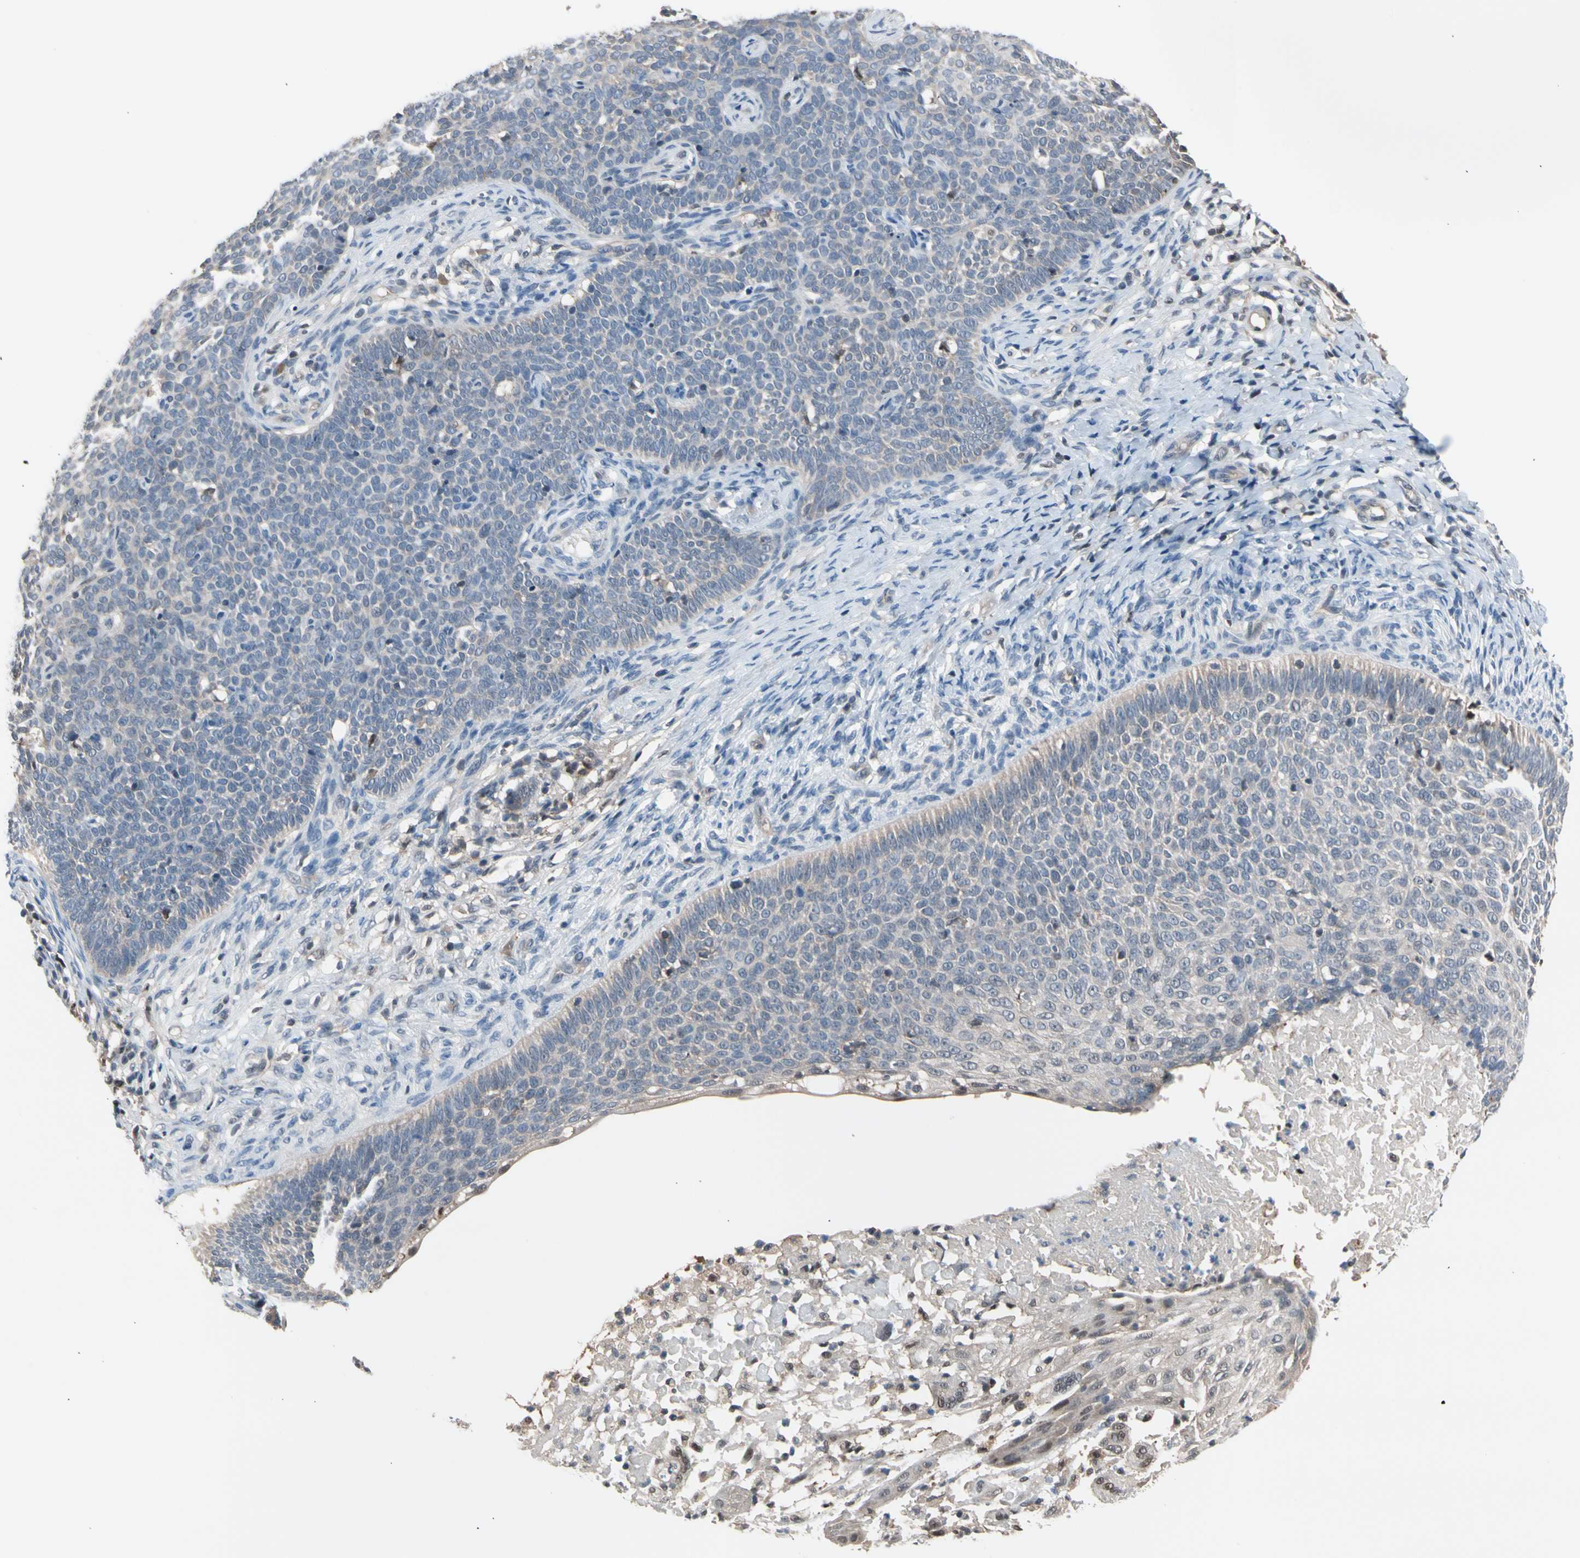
{"staining": {"intensity": "weak", "quantity": "25%-75%", "location": "cytoplasmic/membranous"}, "tissue": "skin cancer", "cell_type": "Tumor cells", "image_type": "cancer", "snomed": [{"axis": "morphology", "description": "Normal tissue, NOS"}, {"axis": "morphology", "description": "Basal cell carcinoma"}, {"axis": "topography", "description": "Skin"}], "caption": "Tumor cells reveal low levels of weak cytoplasmic/membranous expression in about 25%-75% of cells in human skin cancer (basal cell carcinoma).", "gene": "PSMA2", "patient": {"sex": "male", "age": 87}}